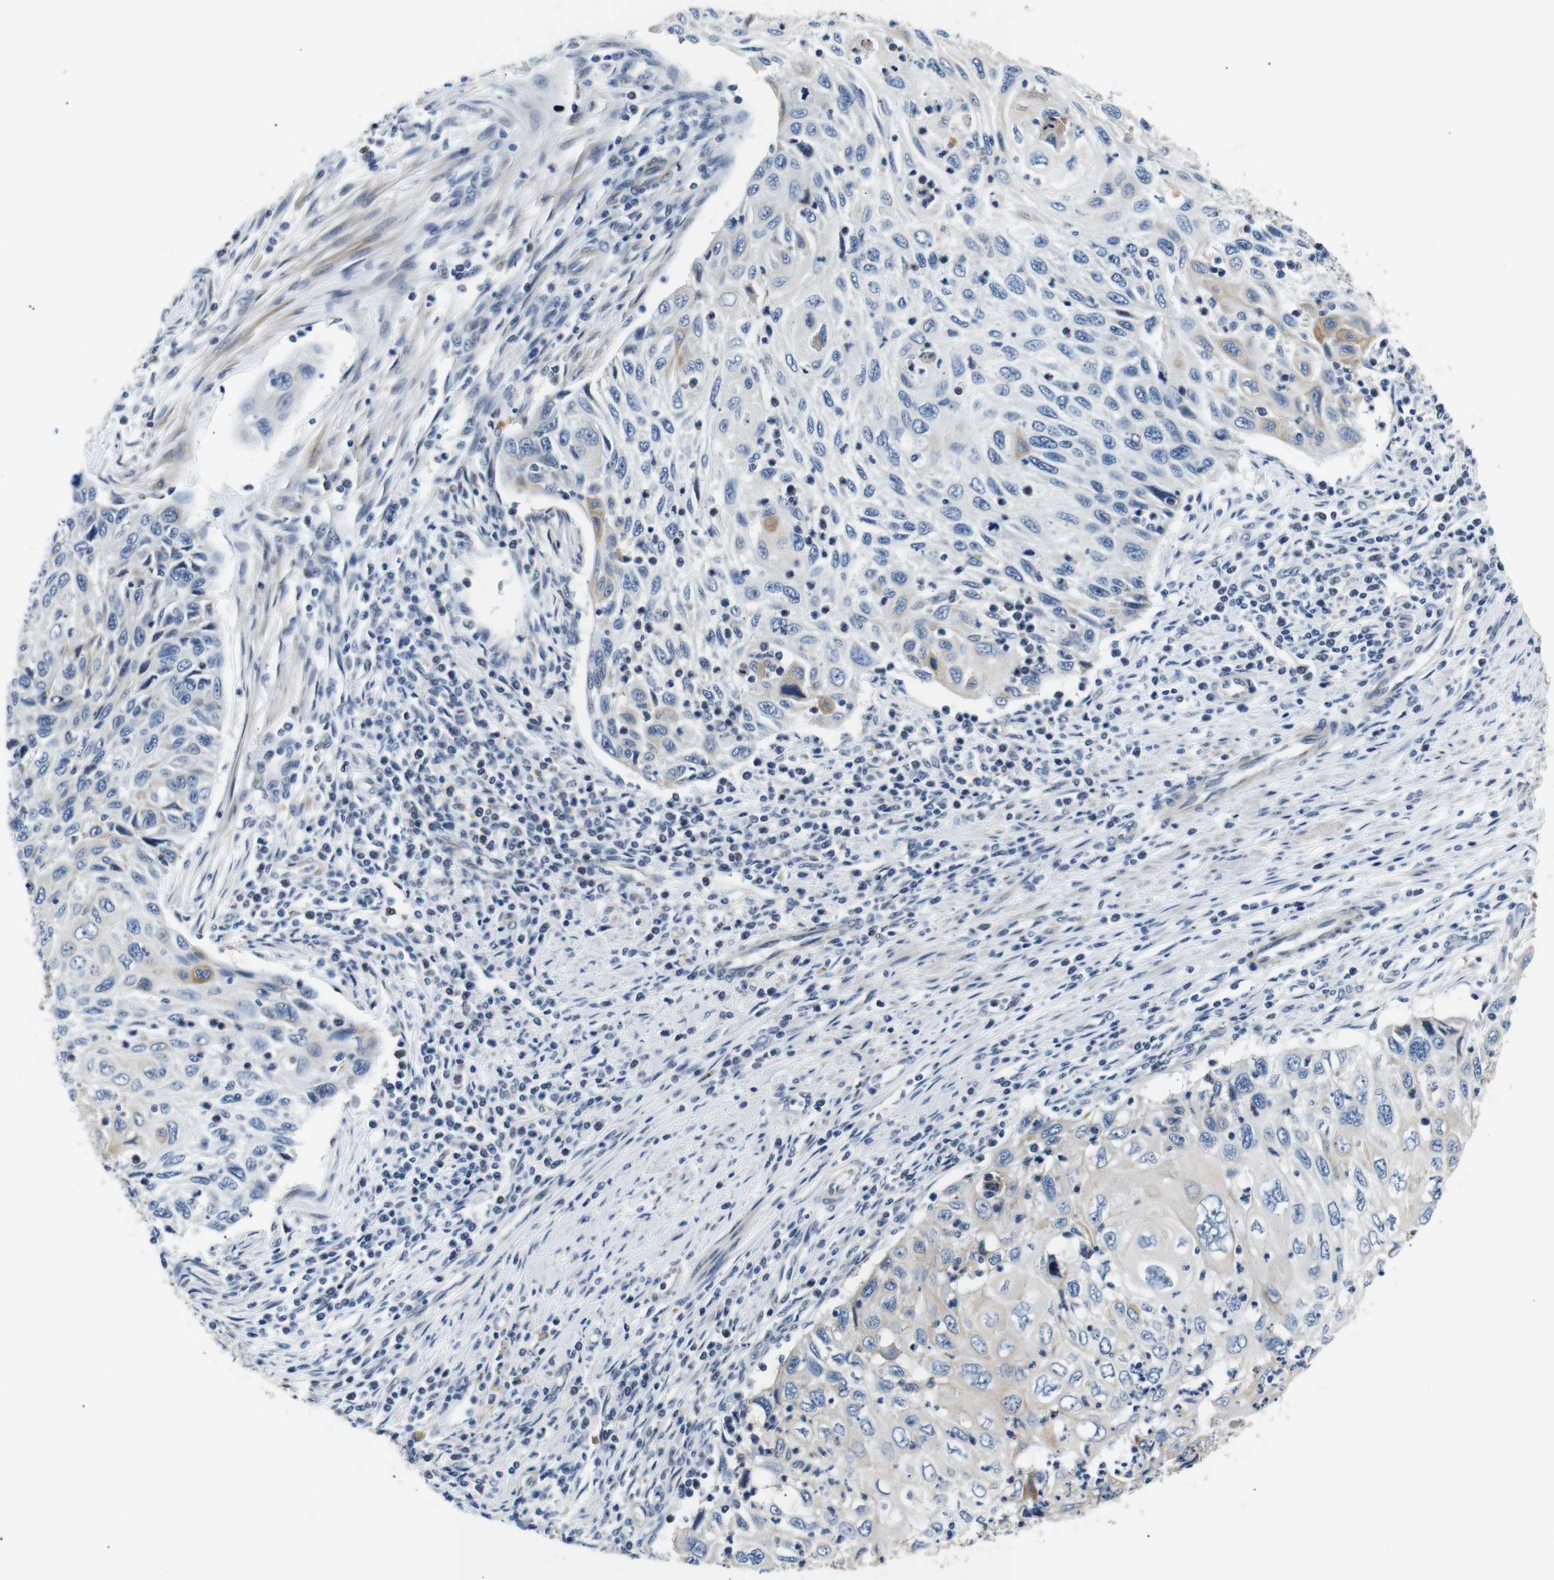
{"staining": {"intensity": "weak", "quantity": "<25%", "location": "cytoplasmic/membranous"}, "tissue": "cervical cancer", "cell_type": "Tumor cells", "image_type": "cancer", "snomed": [{"axis": "morphology", "description": "Squamous cell carcinoma, NOS"}, {"axis": "topography", "description": "Cervix"}], "caption": "The image reveals no significant staining in tumor cells of cervical cancer (squamous cell carcinoma).", "gene": "TAFA1", "patient": {"sex": "female", "age": 70}}